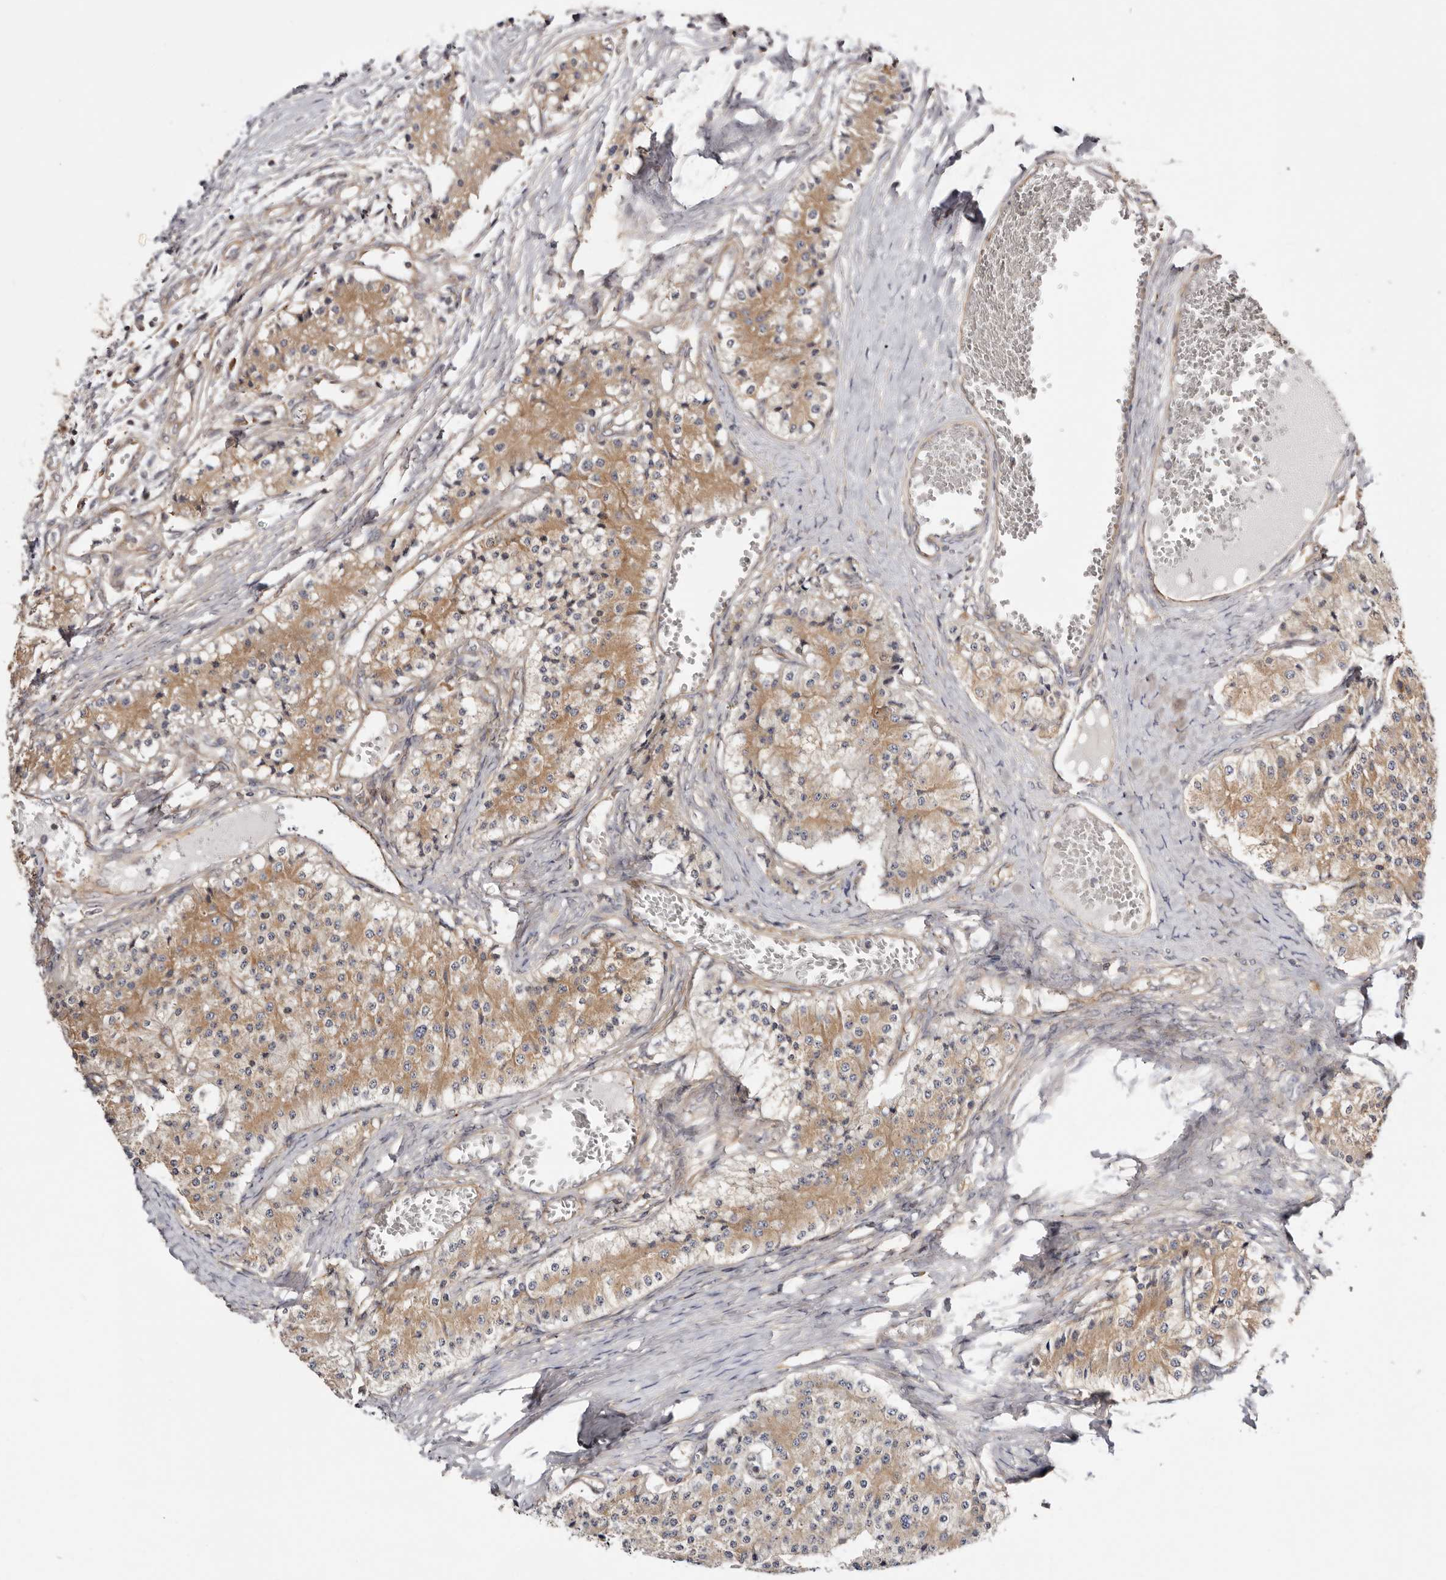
{"staining": {"intensity": "moderate", "quantity": "25%-75%", "location": "cytoplasmic/membranous"}, "tissue": "carcinoid", "cell_type": "Tumor cells", "image_type": "cancer", "snomed": [{"axis": "morphology", "description": "Carcinoid, malignant, NOS"}, {"axis": "topography", "description": "Colon"}], "caption": "Moderate cytoplasmic/membranous expression for a protein is appreciated in about 25%-75% of tumor cells of malignant carcinoid using immunohistochemistry (IHC).", "gene": "PANK4", "patient": {"sex": "female", "age": 52}}